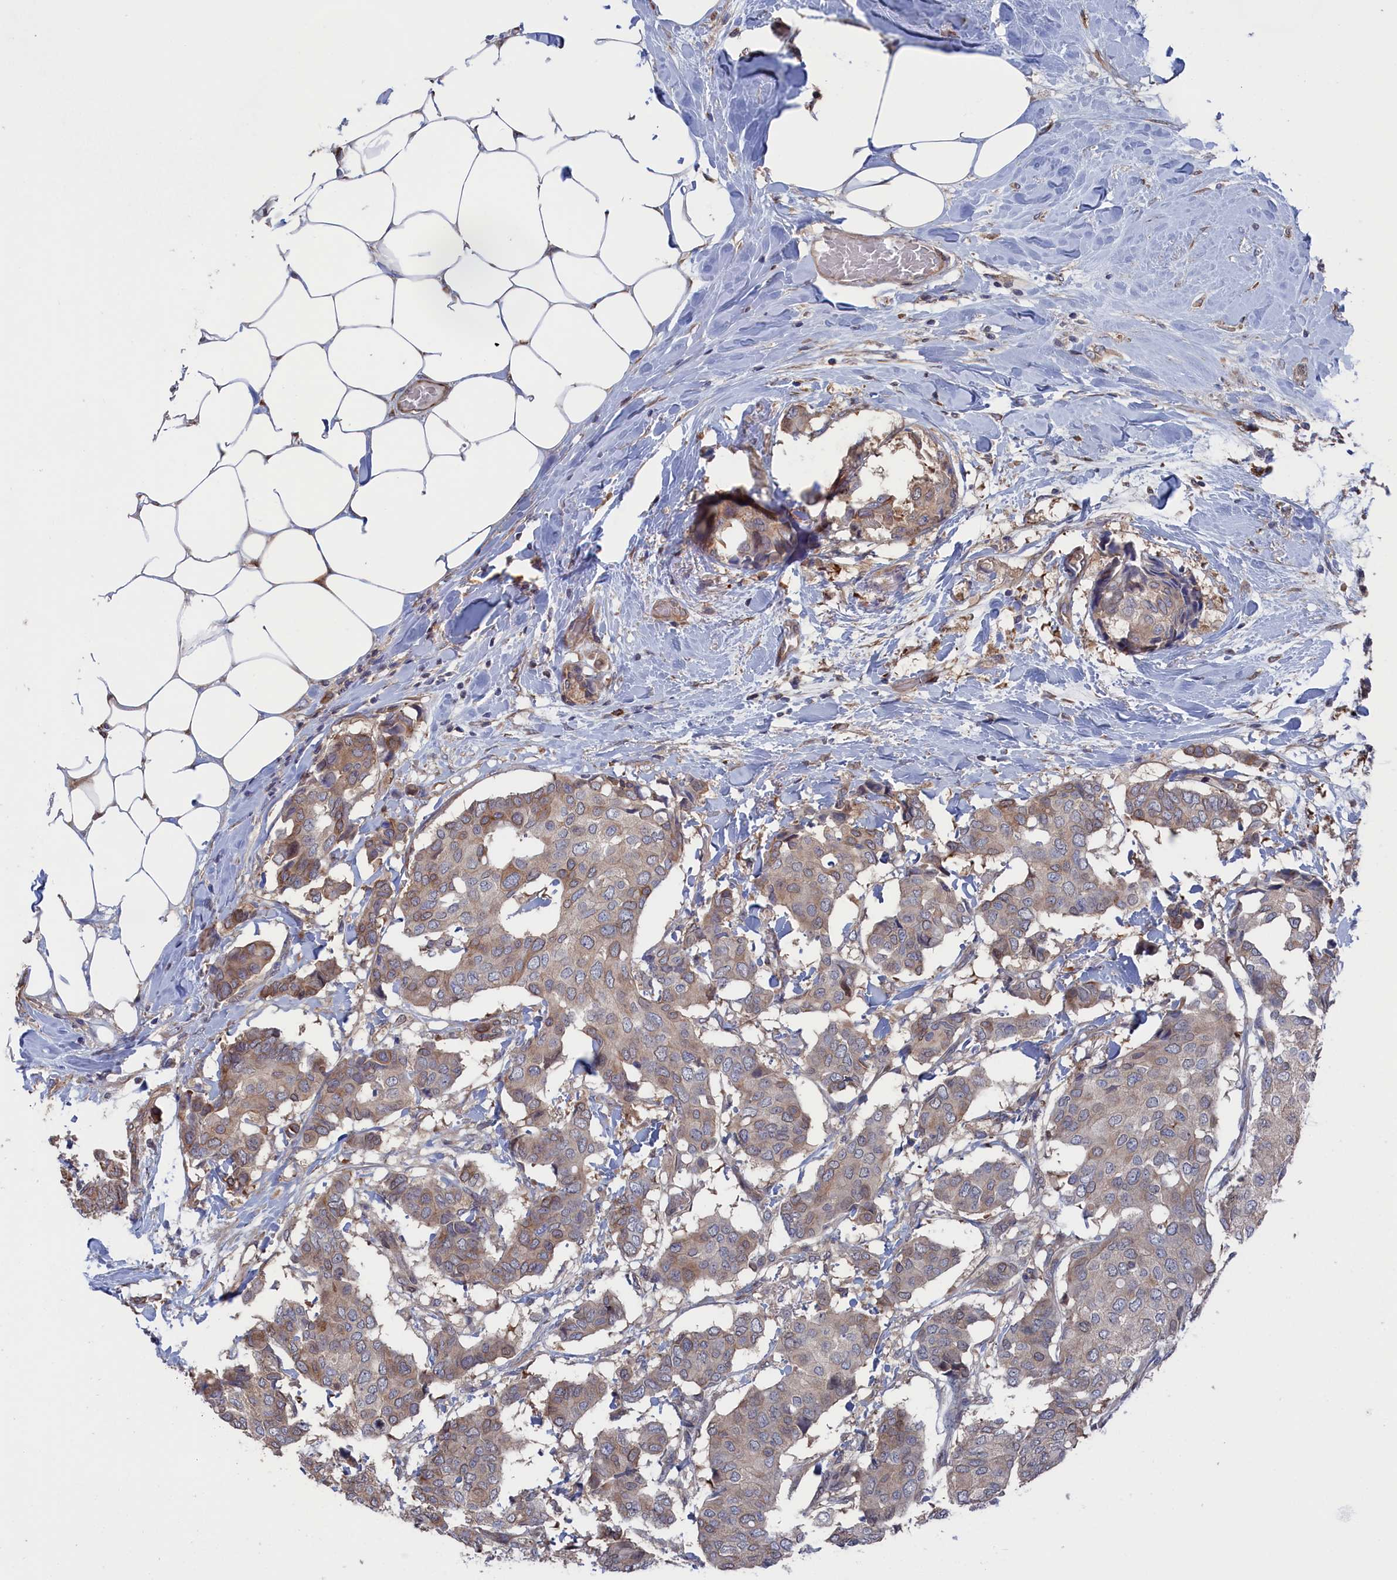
{"staining": {"intensity": "weak", "quantity": "25%-75%", "location": "cytoplasmic/membranous"}, "tissue": "breast cancer", "cell_type": "Tumor cells", "image_type": "cancer", "snomed": [{"axis": "morphology", "description": "Duct carcinoma"}, {"axis": "topography", "description": "Breast"}], "caption": "An image of human breast infiltrating ductal carcinoma stained for a protein exhibits weak cytoplasmic/membranous brown staining in tumor cells.", "gene": "NUTF2", "patient": {"sex": "female", "age": 75}}